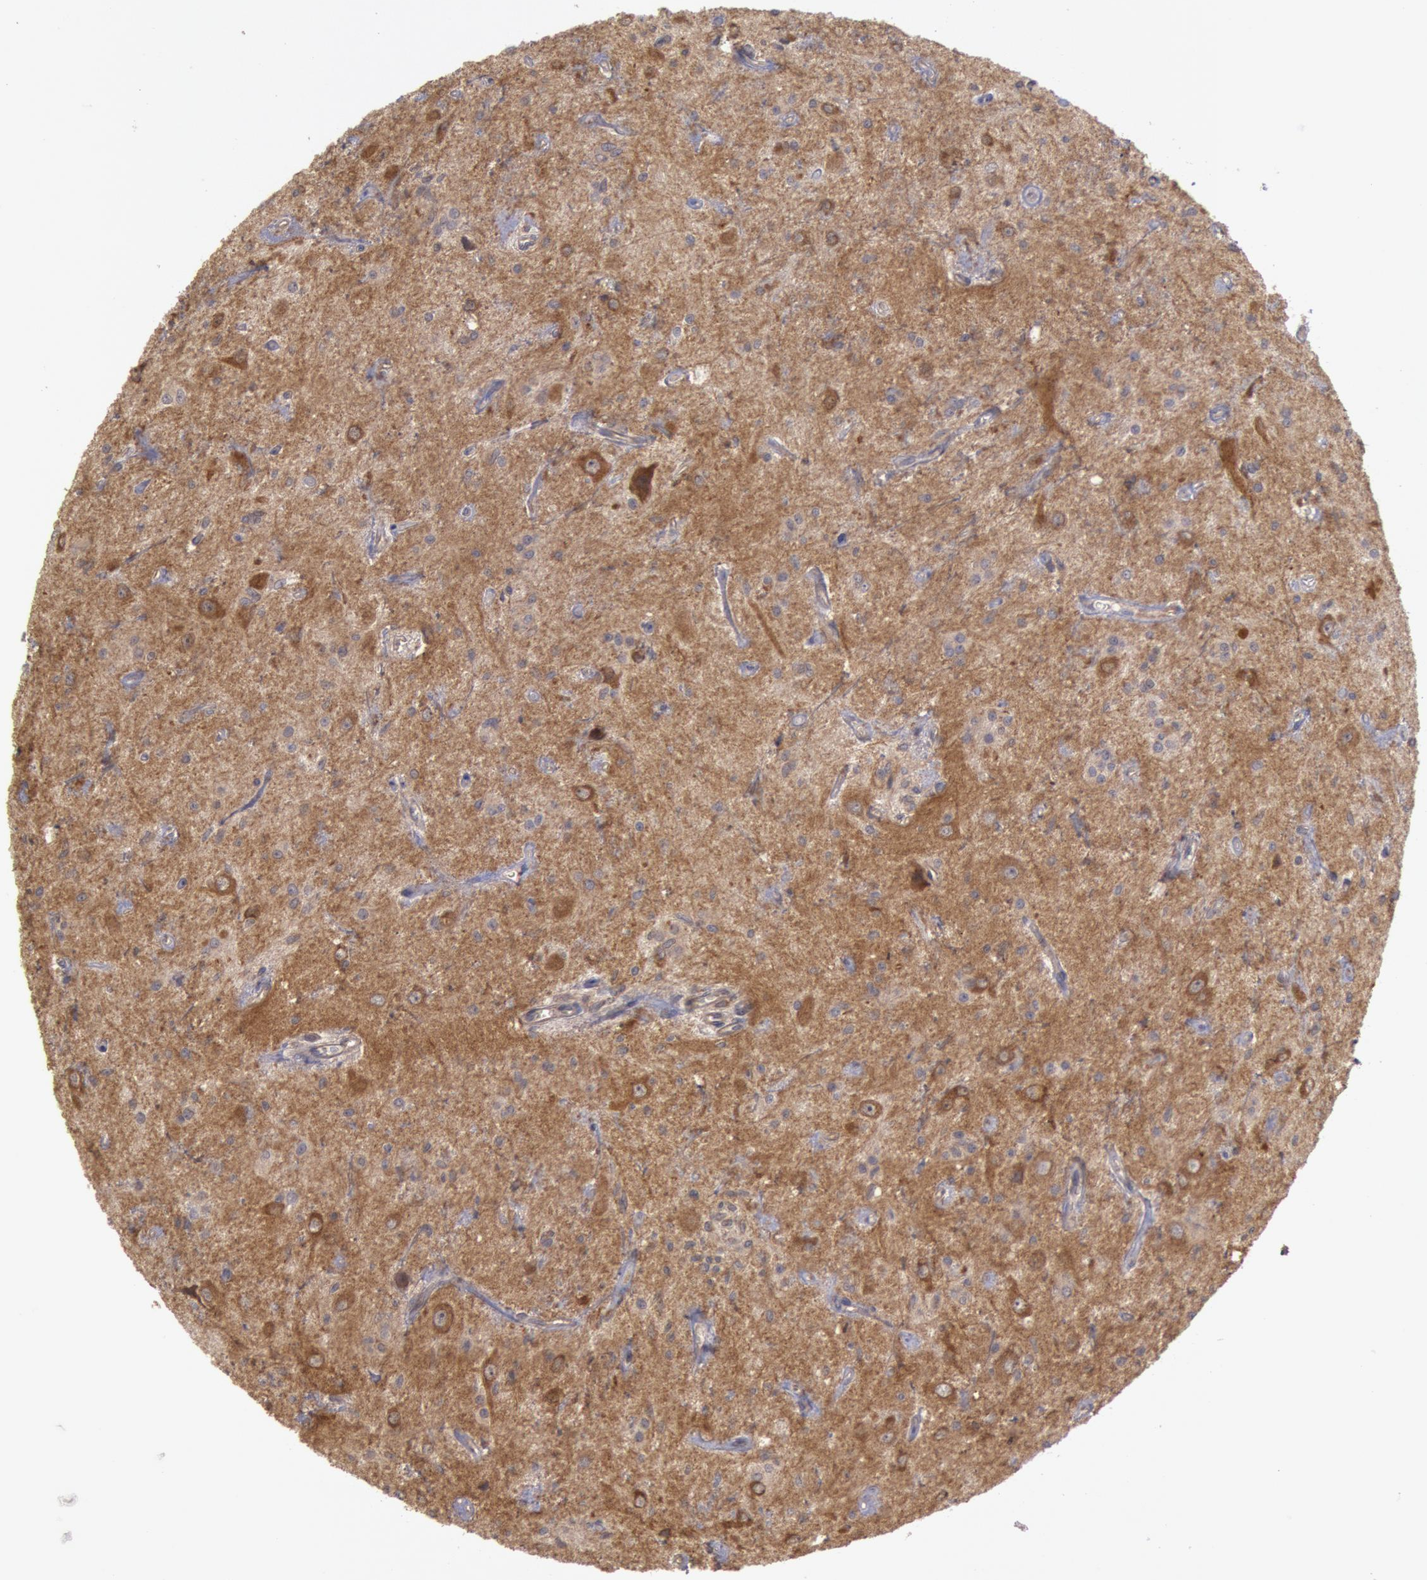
{"staining": {"intensity": "moderate", "quantity": "25%-75%", "location": "cytoplasmic/membranous"}, "tissue": "glioma", "cell_type": "Tumor cells", "image_type": "cancer", "snomed": [{"axis": "morphology", "description": "Glioma, malignant, Low grade"}, {"axis": "topography", "description": "Brain"}], "caption": "A brown stain highlights moderate cytoplasmic/membranous expression of a protein in malignant low-grade glioma tumor cells.", "gene": "BRAF", "patient": {"sex": "female", "age": 15}}